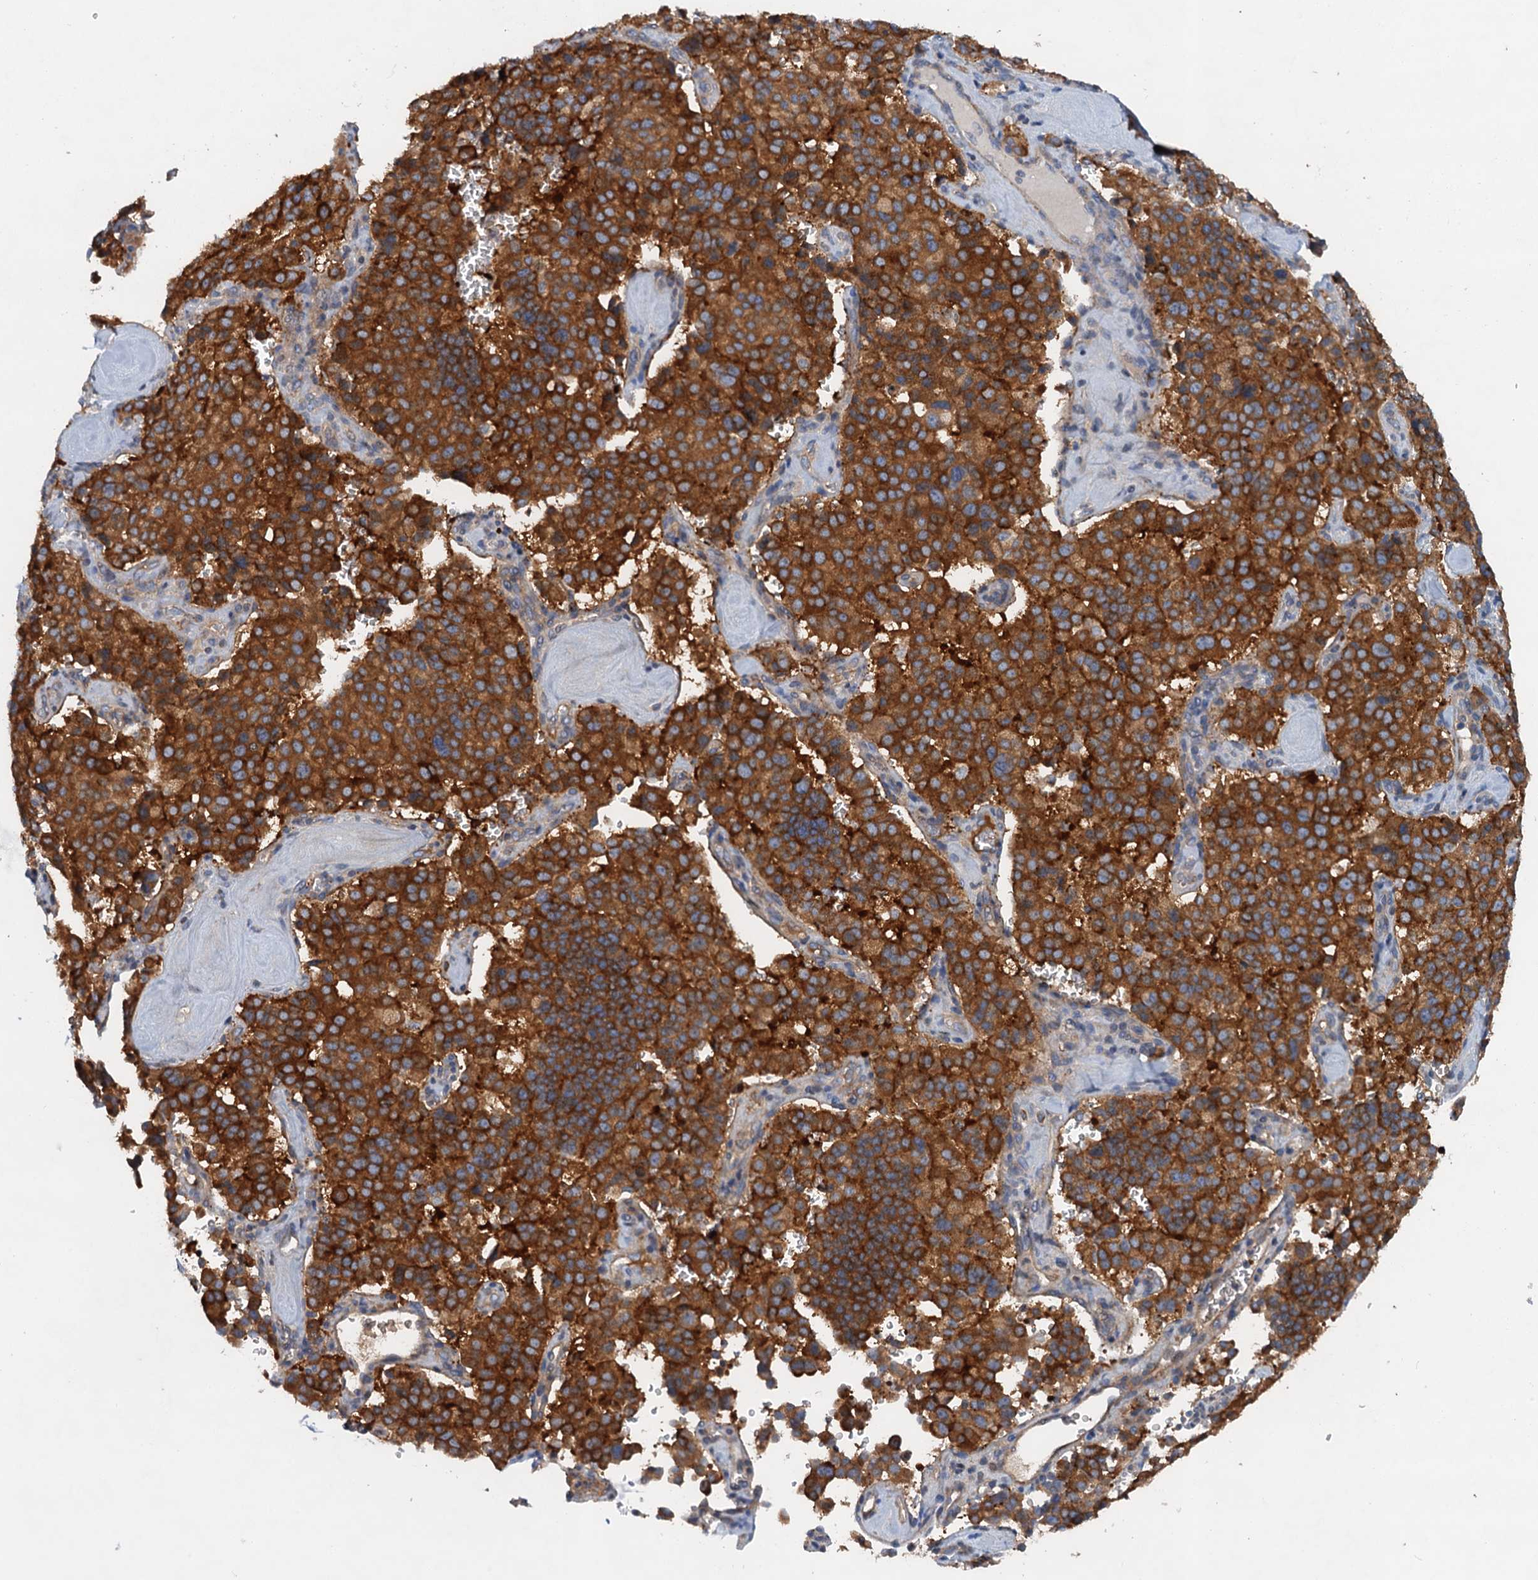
{"staining": {"intensity": "strong", "quantity": ">75%", "location": "cytoplasmic/membranous"}, "tissue": "pancreatic cancer", "cell_type": "Tumor cells", "image_type": "cancer", "snomed": [{"axis": "morphology", "description": "Adenocarcinoma, NOS"}, {"axis": "topography", "description": "Pancreas"}], "caption": "Tumor cells demonstrate high levels of strong cytoplasmic/membranous positivity in approximately >75% of cells in pancreatic adenocarcinoma.", "gene": "NBEA", "patient": {"sex": "male", "age": 65}}